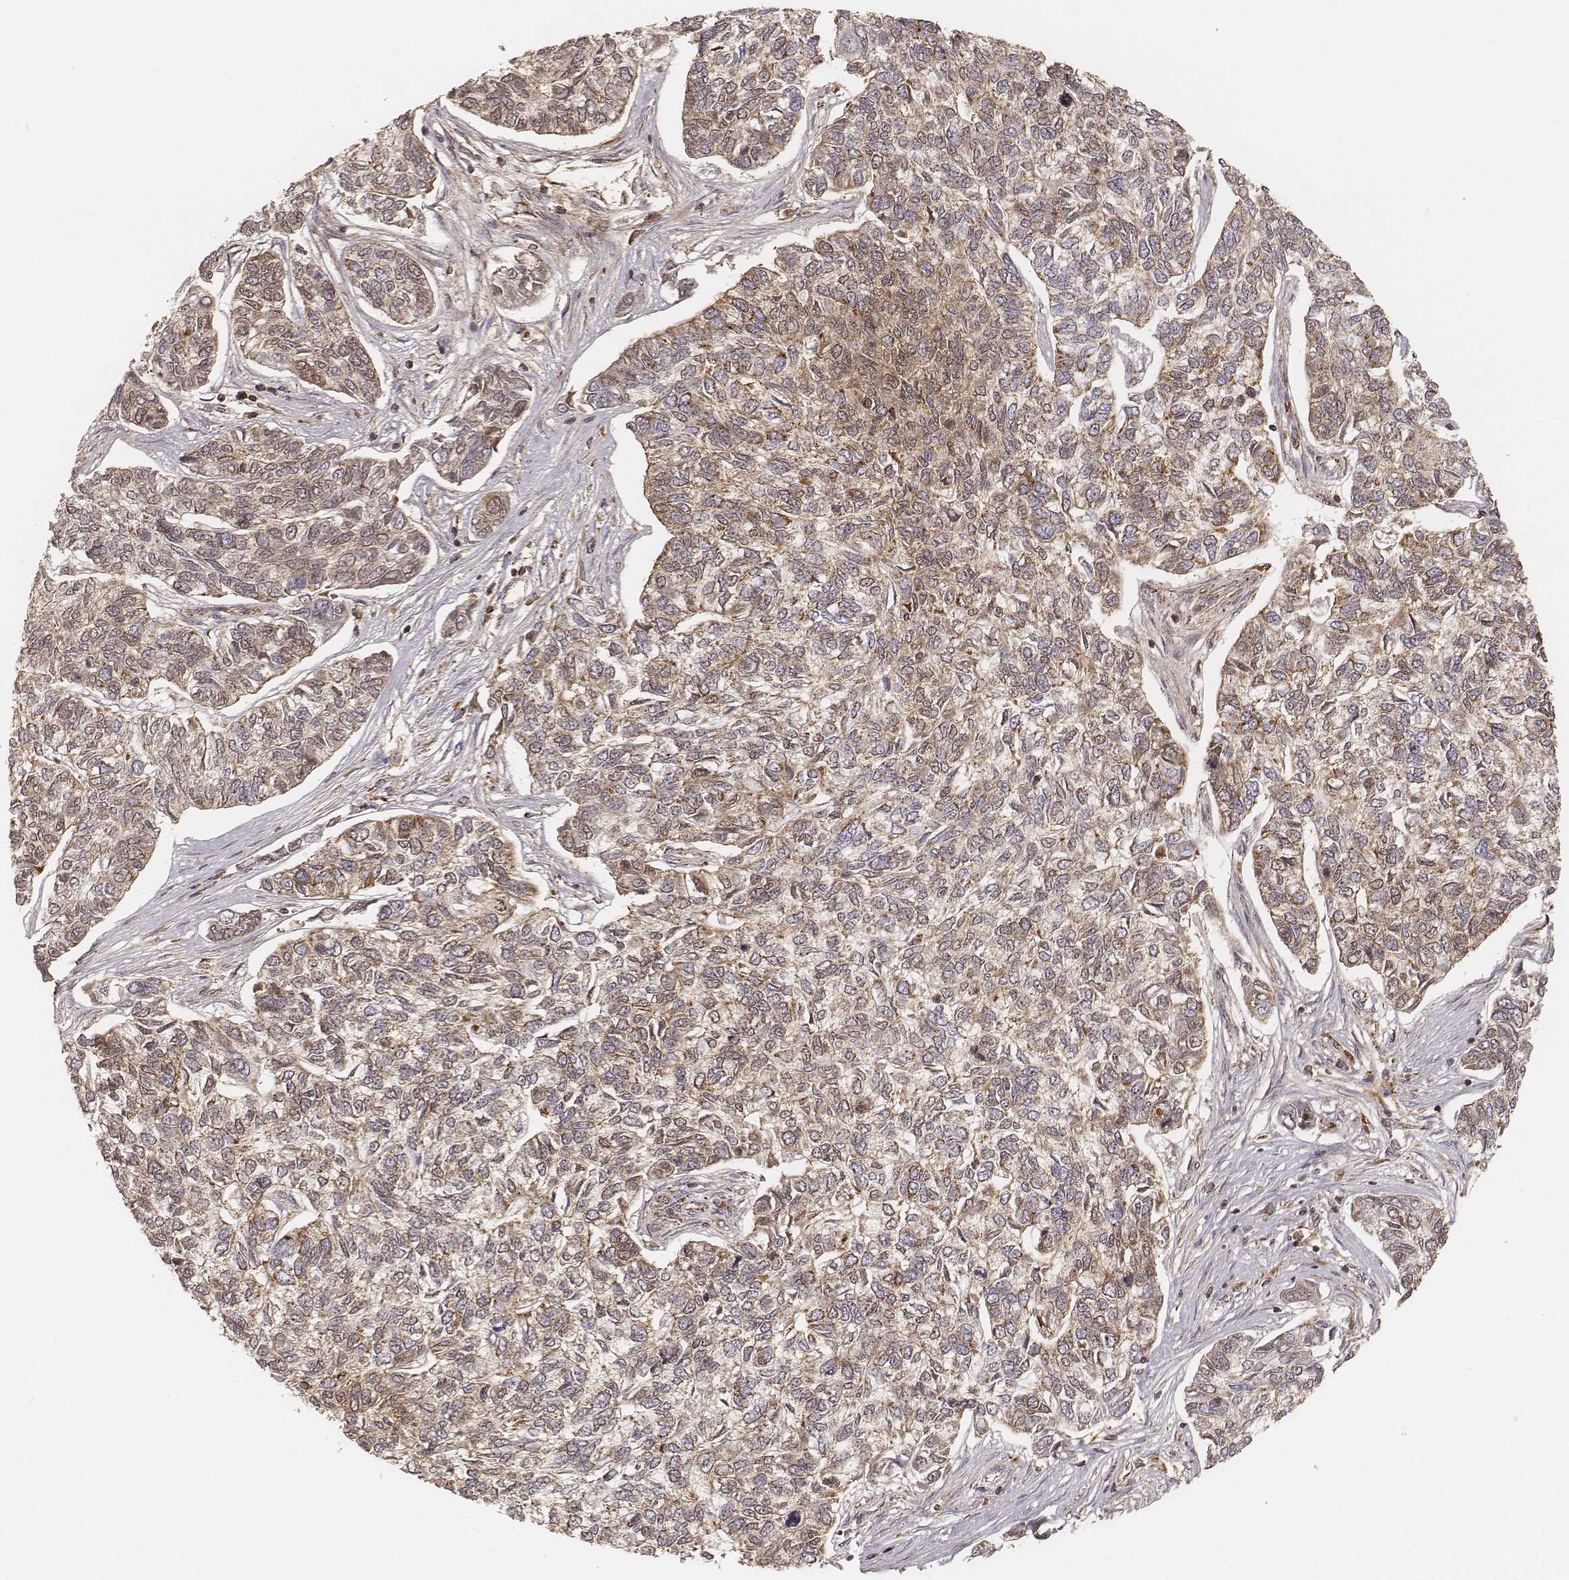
{"staining": {"intensity": "moderate", "quantity": ">75%", "location": "cytoplasmic/membranous"}, "tissue": "skin cancer", "cell_type": "Tumor cells", "image_type": "cancer", "snomed": [{"axis": "morphology", "description": "Basal cell carcinoma"}, {"axis": "topography", "description": "Skin"}], "caption": "Skin cancer (basal cell carcinoma) stained with a brown dye demonstrates moderate cytoplasmic/membranous positive staining in approximately >75% of tumor cells.", "gene": "CS", "patient": {"sex": "female", "age": 65}}